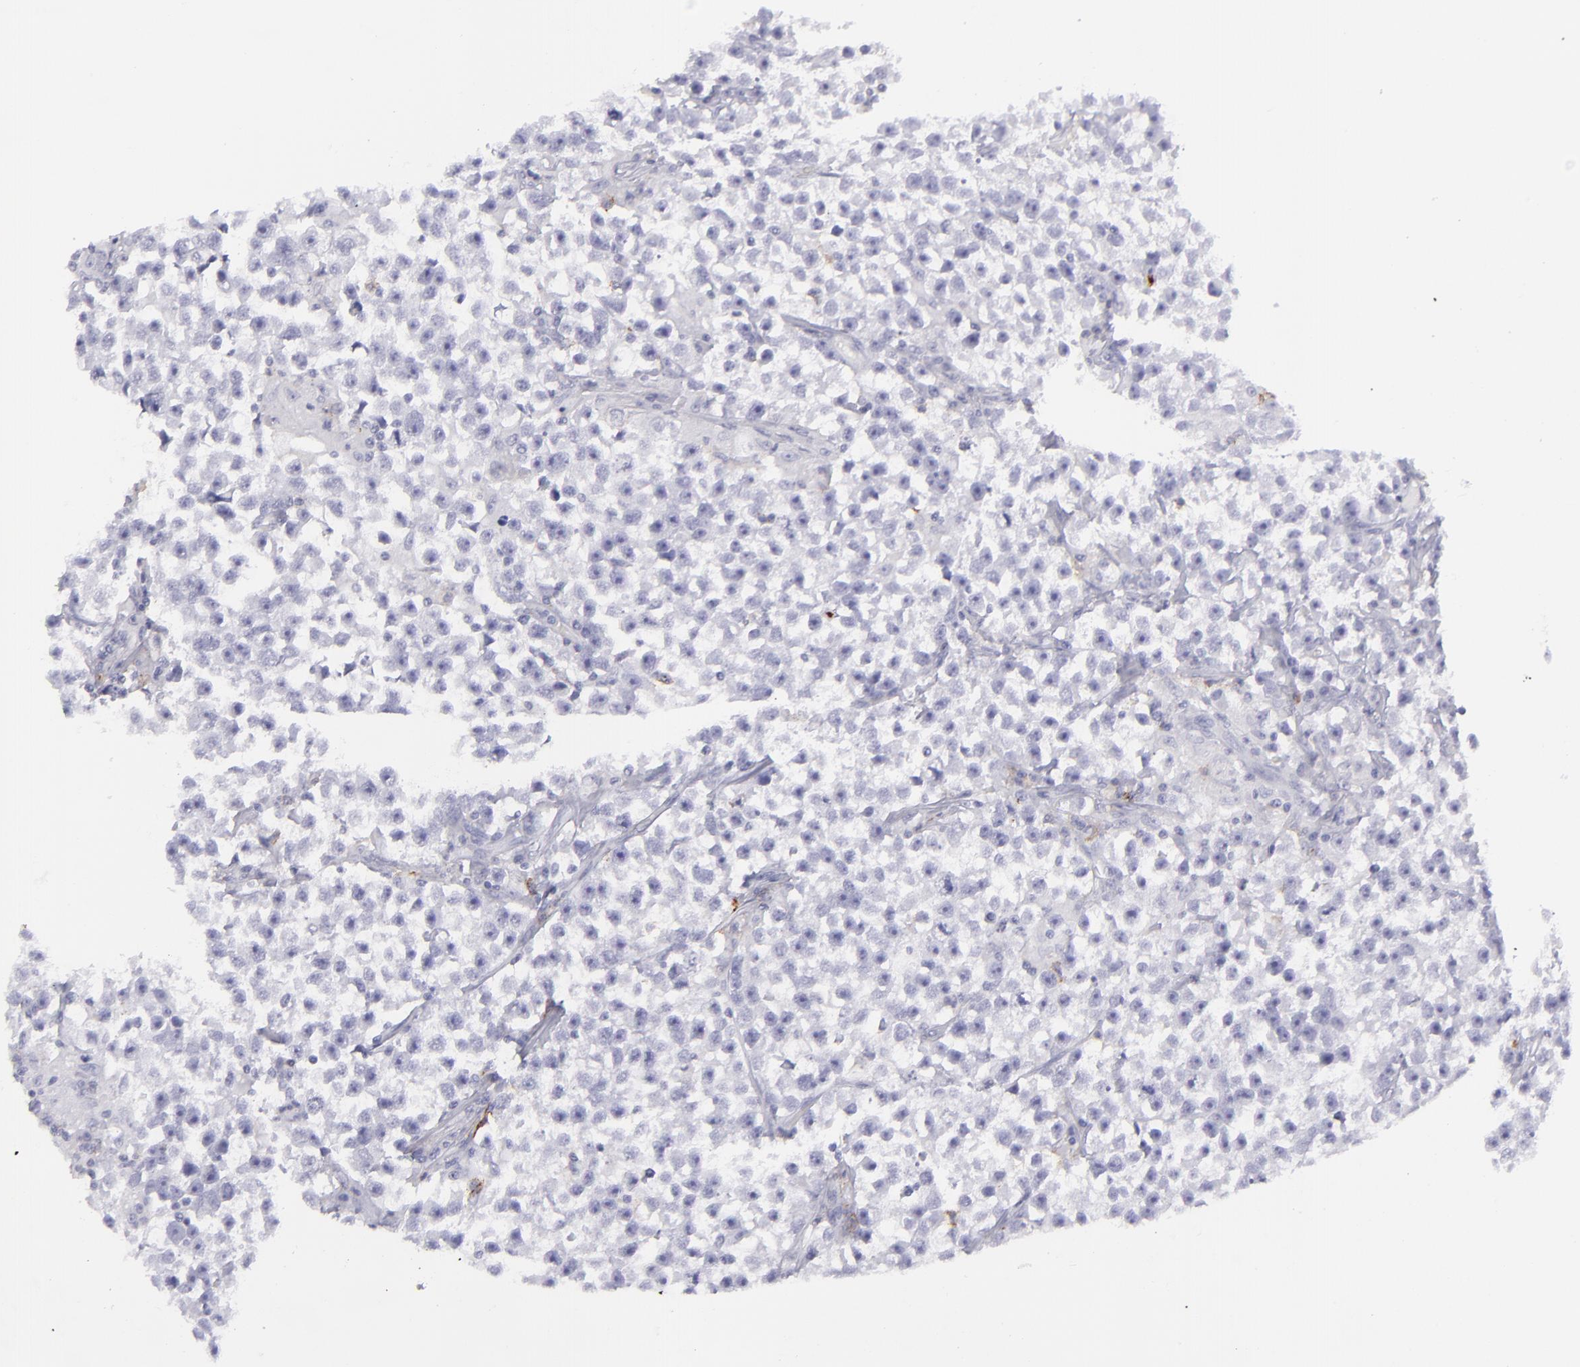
{"staining": {"intensity": "negative", "quantity": "none", "location": "none"}, "tissue": "testis cancer", "cell_type": "Tumor cells", "image_type": "cancer", "snomed": [{"axis": "morphology", "description": "Seminoma, NOS"}, {"axis": "topography", "description": "Testis"}], "caption": "Testis cancer (seminoma) stained for a protein using immunohistochemistry (IHC) reveals no staining tumor cells.", "gene": "SELPLG", "patient": {"sex": "male", "age": 33}}